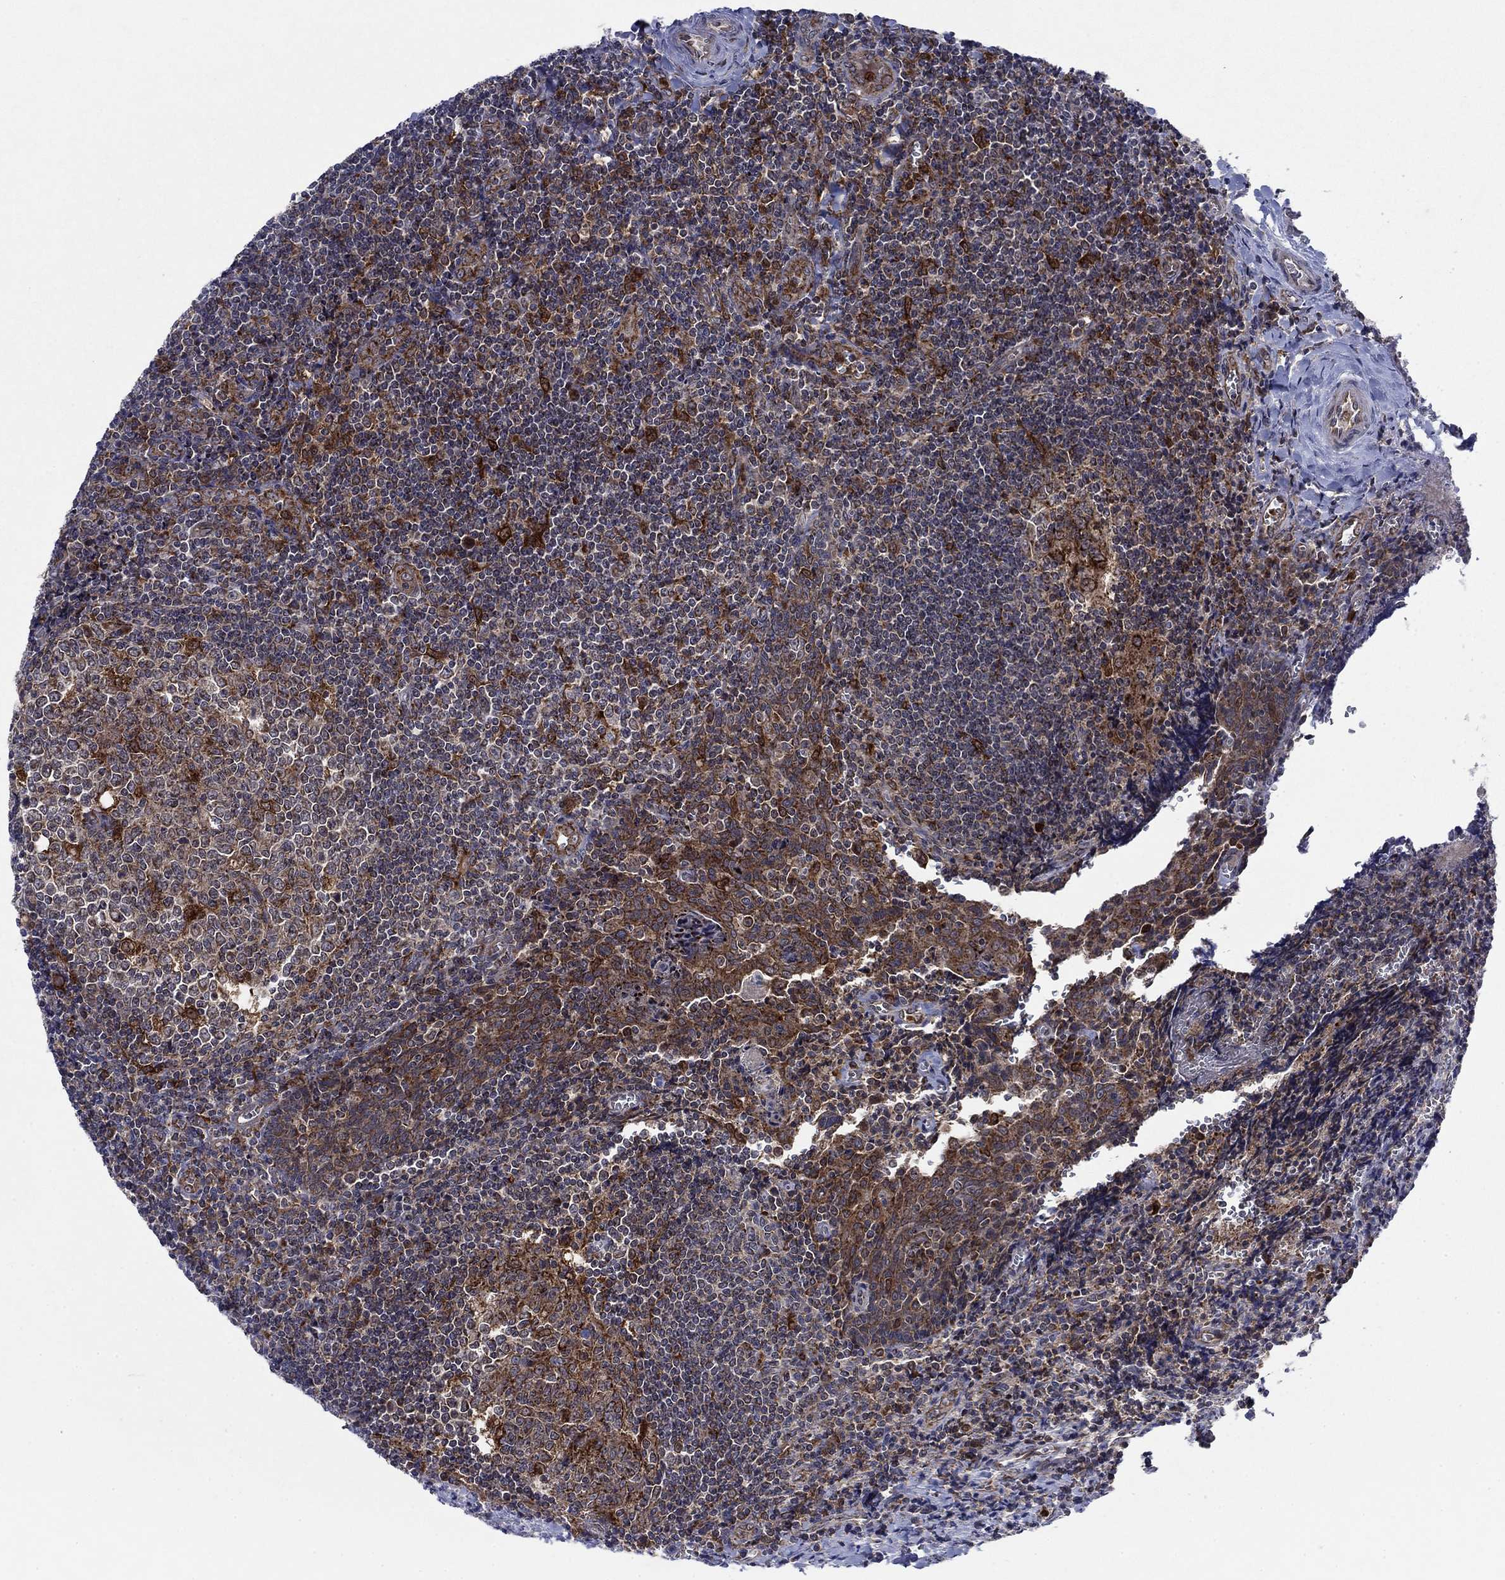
{"staining": {"intensity": "strong", "quantity": "<25%", "location": "cytoplasmic/membranous"}, "tissue": "tonsil", "cell_type": "Germinal center cells", "image_type": "normal", "snomed": [{"axis": "morphology", "description": "Normal tissue, NOS"}, {"axis": "morphology", "description": "Inflammation, NOS"}, {"axis": "topography", "description": "Tonsil"}], "caption": "Germinal center cells reveal medium levels of strong cytoplasmic/membranous expression in about <25% of cells in benign human tonsil. (DAB (3,3'-diaminobenzidine) IHC with brightfield microscopy, high magnification).", "gene": "RNF19B", "patient": {"sex": "female", "age": 31}}